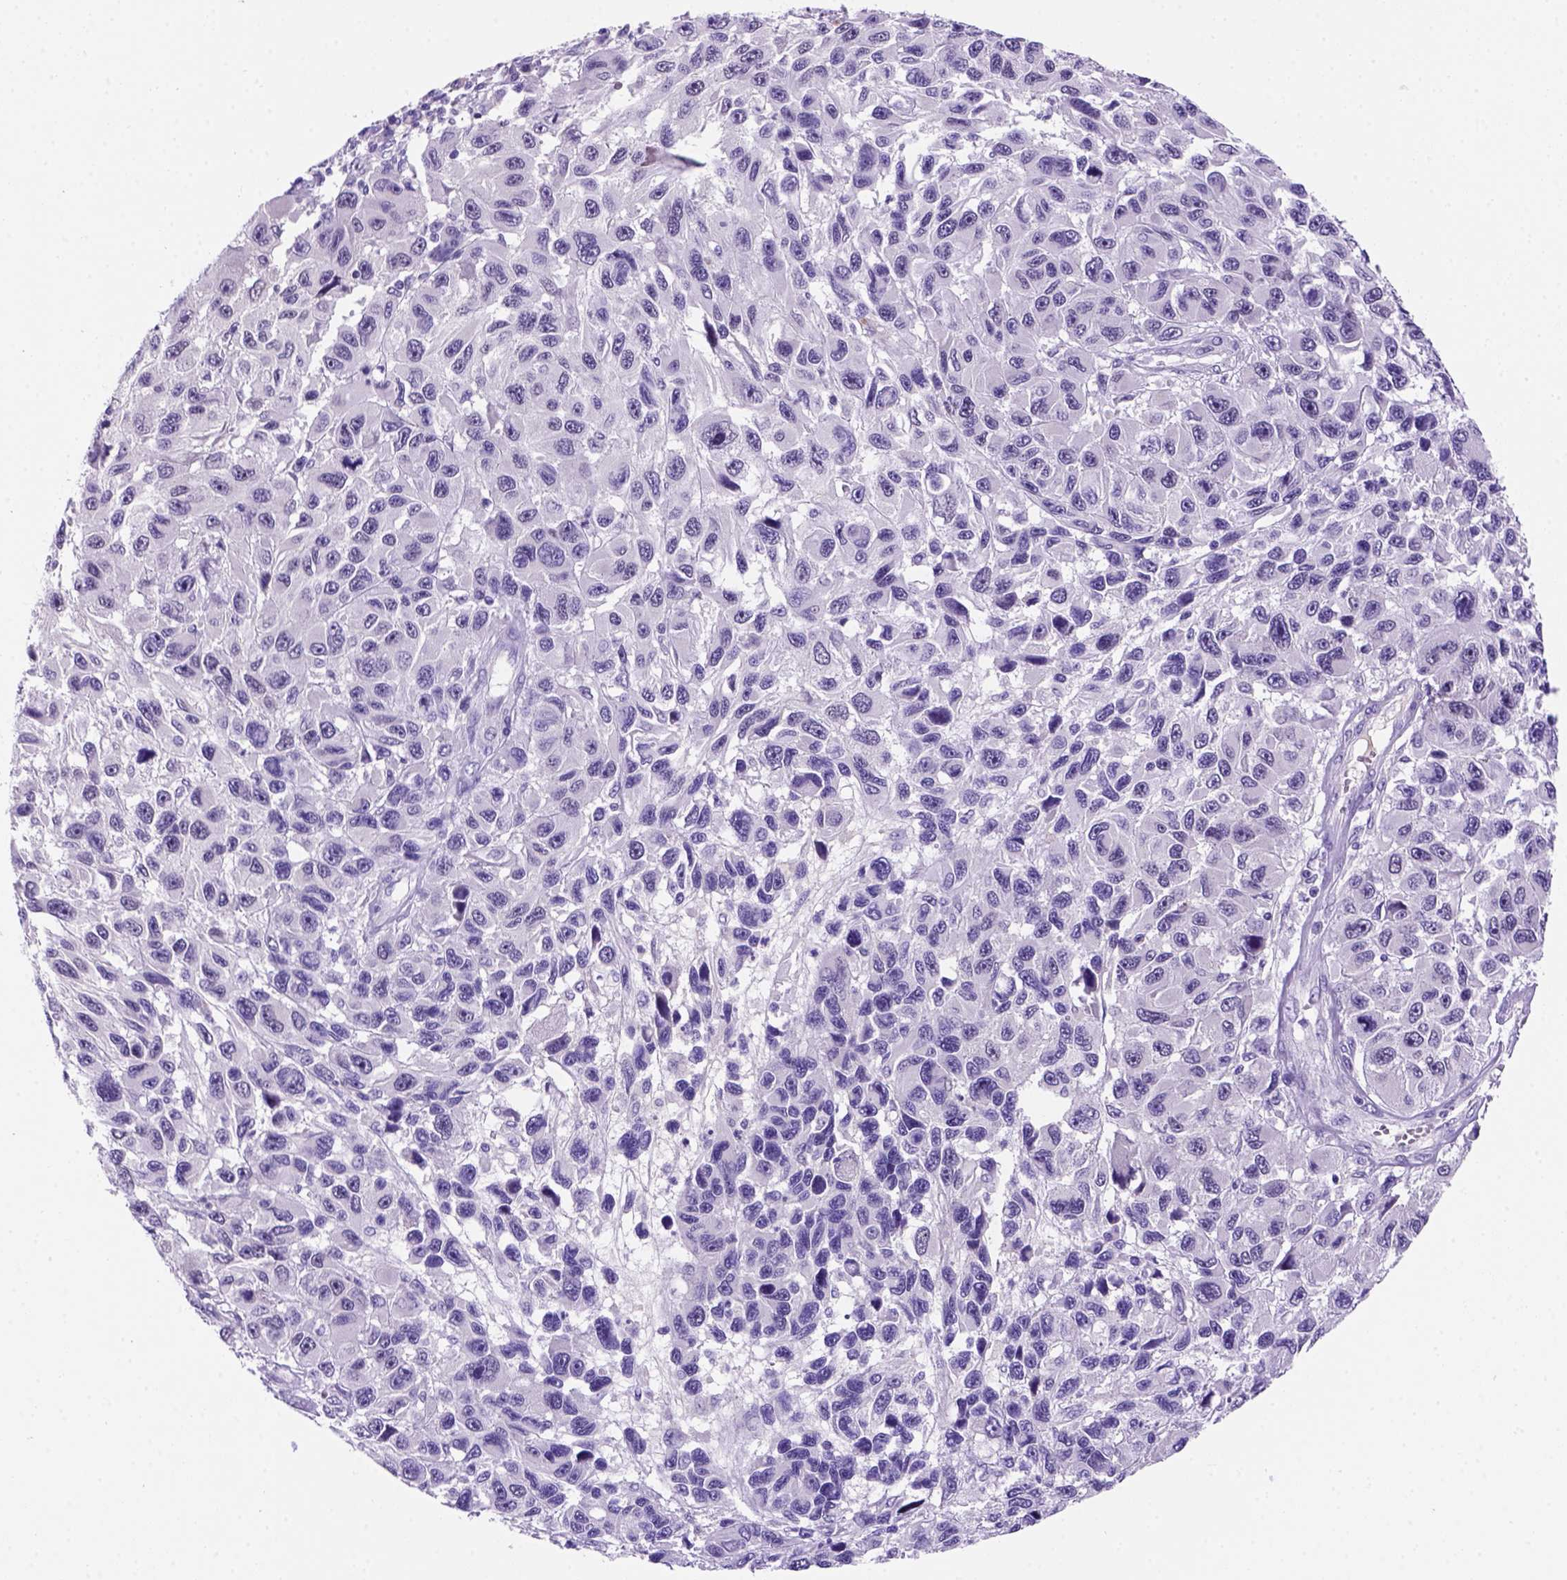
{"staining": {"intensity": "negative", "quantity": "none", "location": "none"}, "tissue": "melanoma", "cell_type": "Tumor cells", "image_type": "cancer", "snomed": [{"axis": "morphology", "description": "Malignant melanoma, NOS"}, {"axis": "topography", "description": "Skin"}], "caption": "Tumor cells are negative for brown protein staining in malignant melanoma. The staining is performed using DAB (3,3'-diaminobenzidine) brown chromogen with nuclei counter-stained in using hematoxylin.", "gene": "FAM81B", "patient": {"sex": "male", "age": 53}}